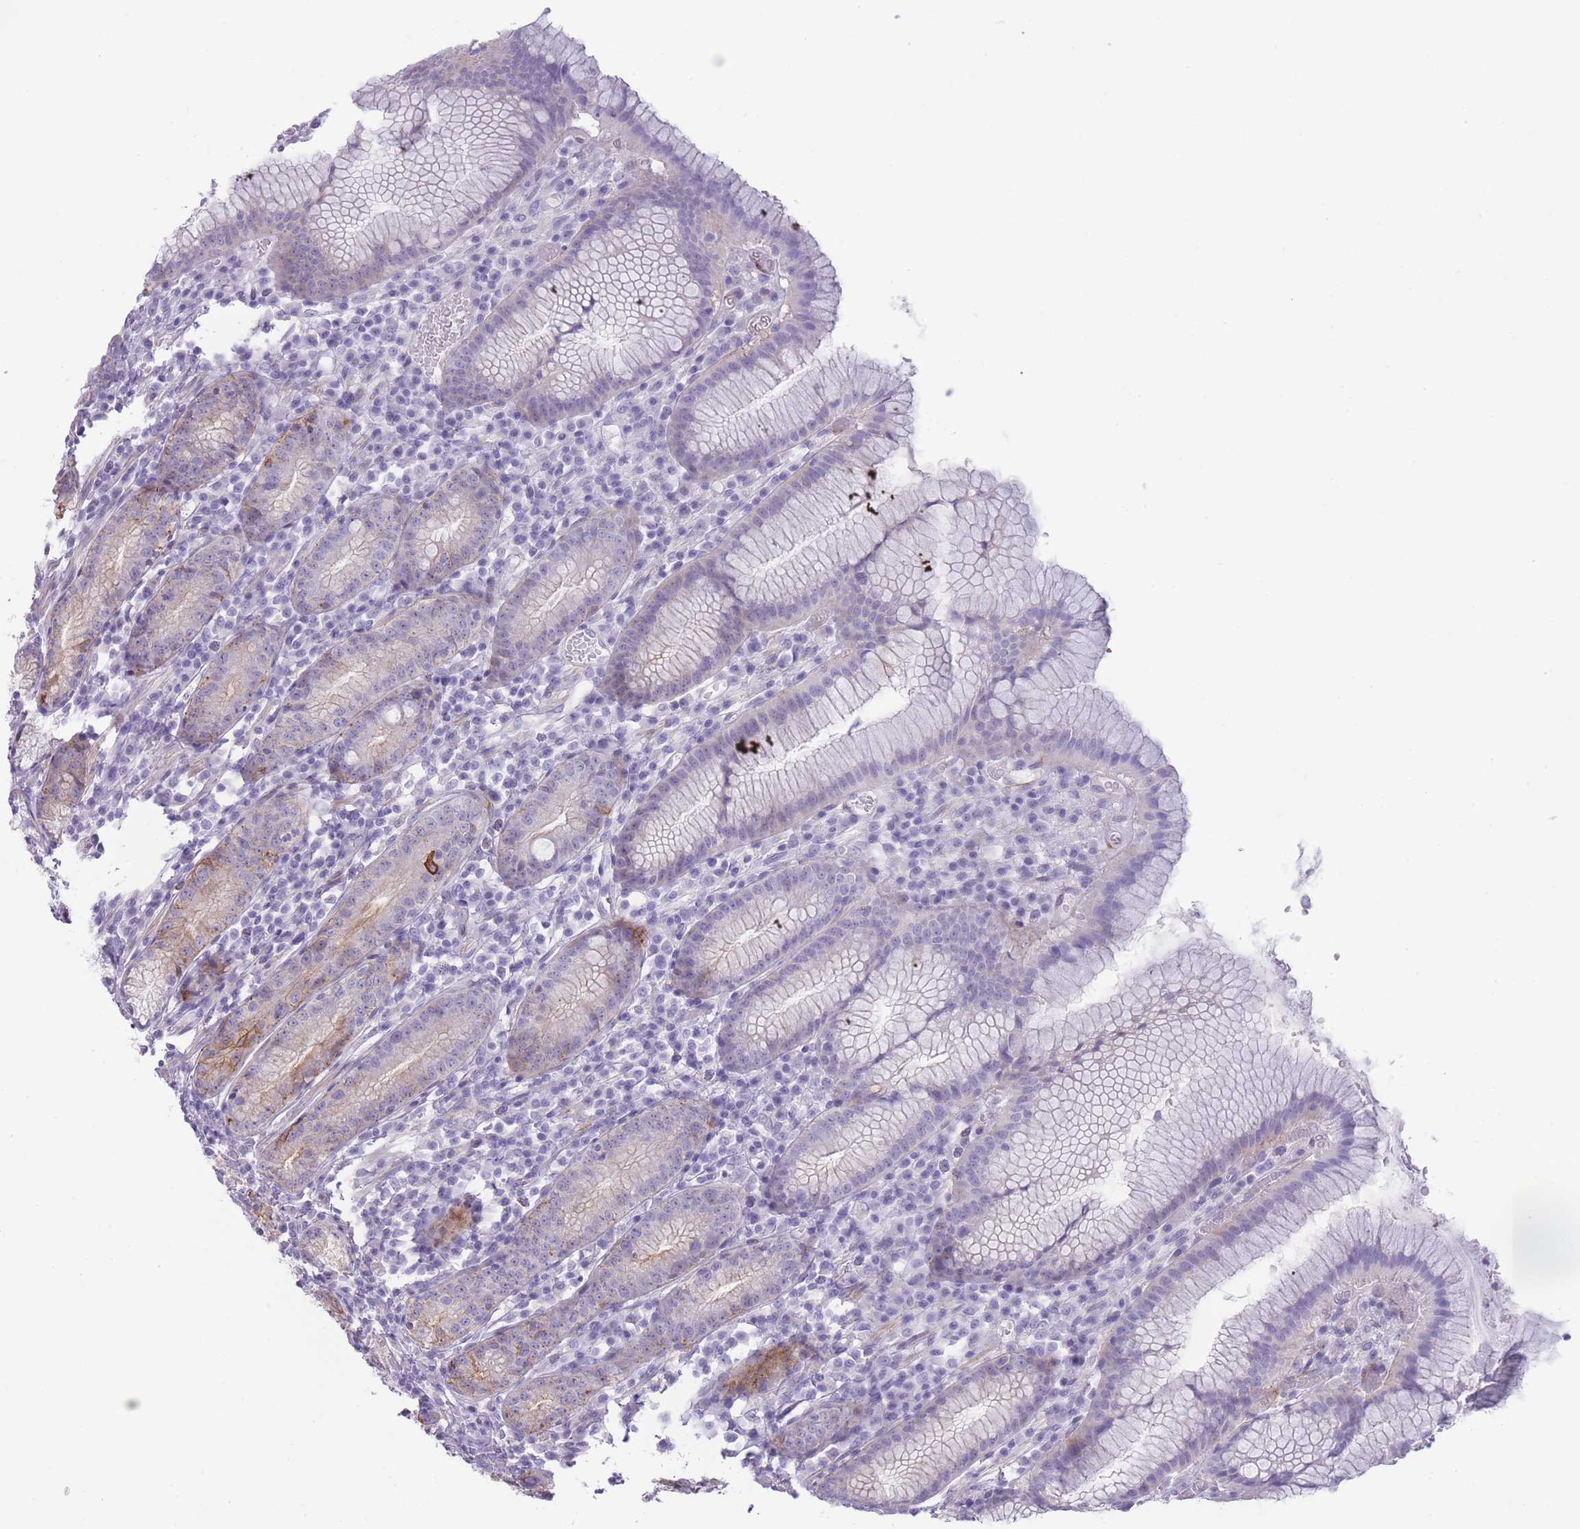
{"staining": {"intensity": "moderate", "quantity": "<25%", "location": "cytoplasmic/membranous"}, "tissue": "stomach", "cell_type": "Glandular cells", "image_type": "normal", "snomed": [{"axis": "morphology", "description": "Normal tissue, NOS"}, {"axis": "topography", "description": "Stomach"}], "caption": "Immunohistochemical staining of benign stomach shows moderate cytoplasmic/membranous protein positivity in approximately <25% of glandular cells.", "gene": "UTP14A", "patient": {"sex": "male", "age": 55}}